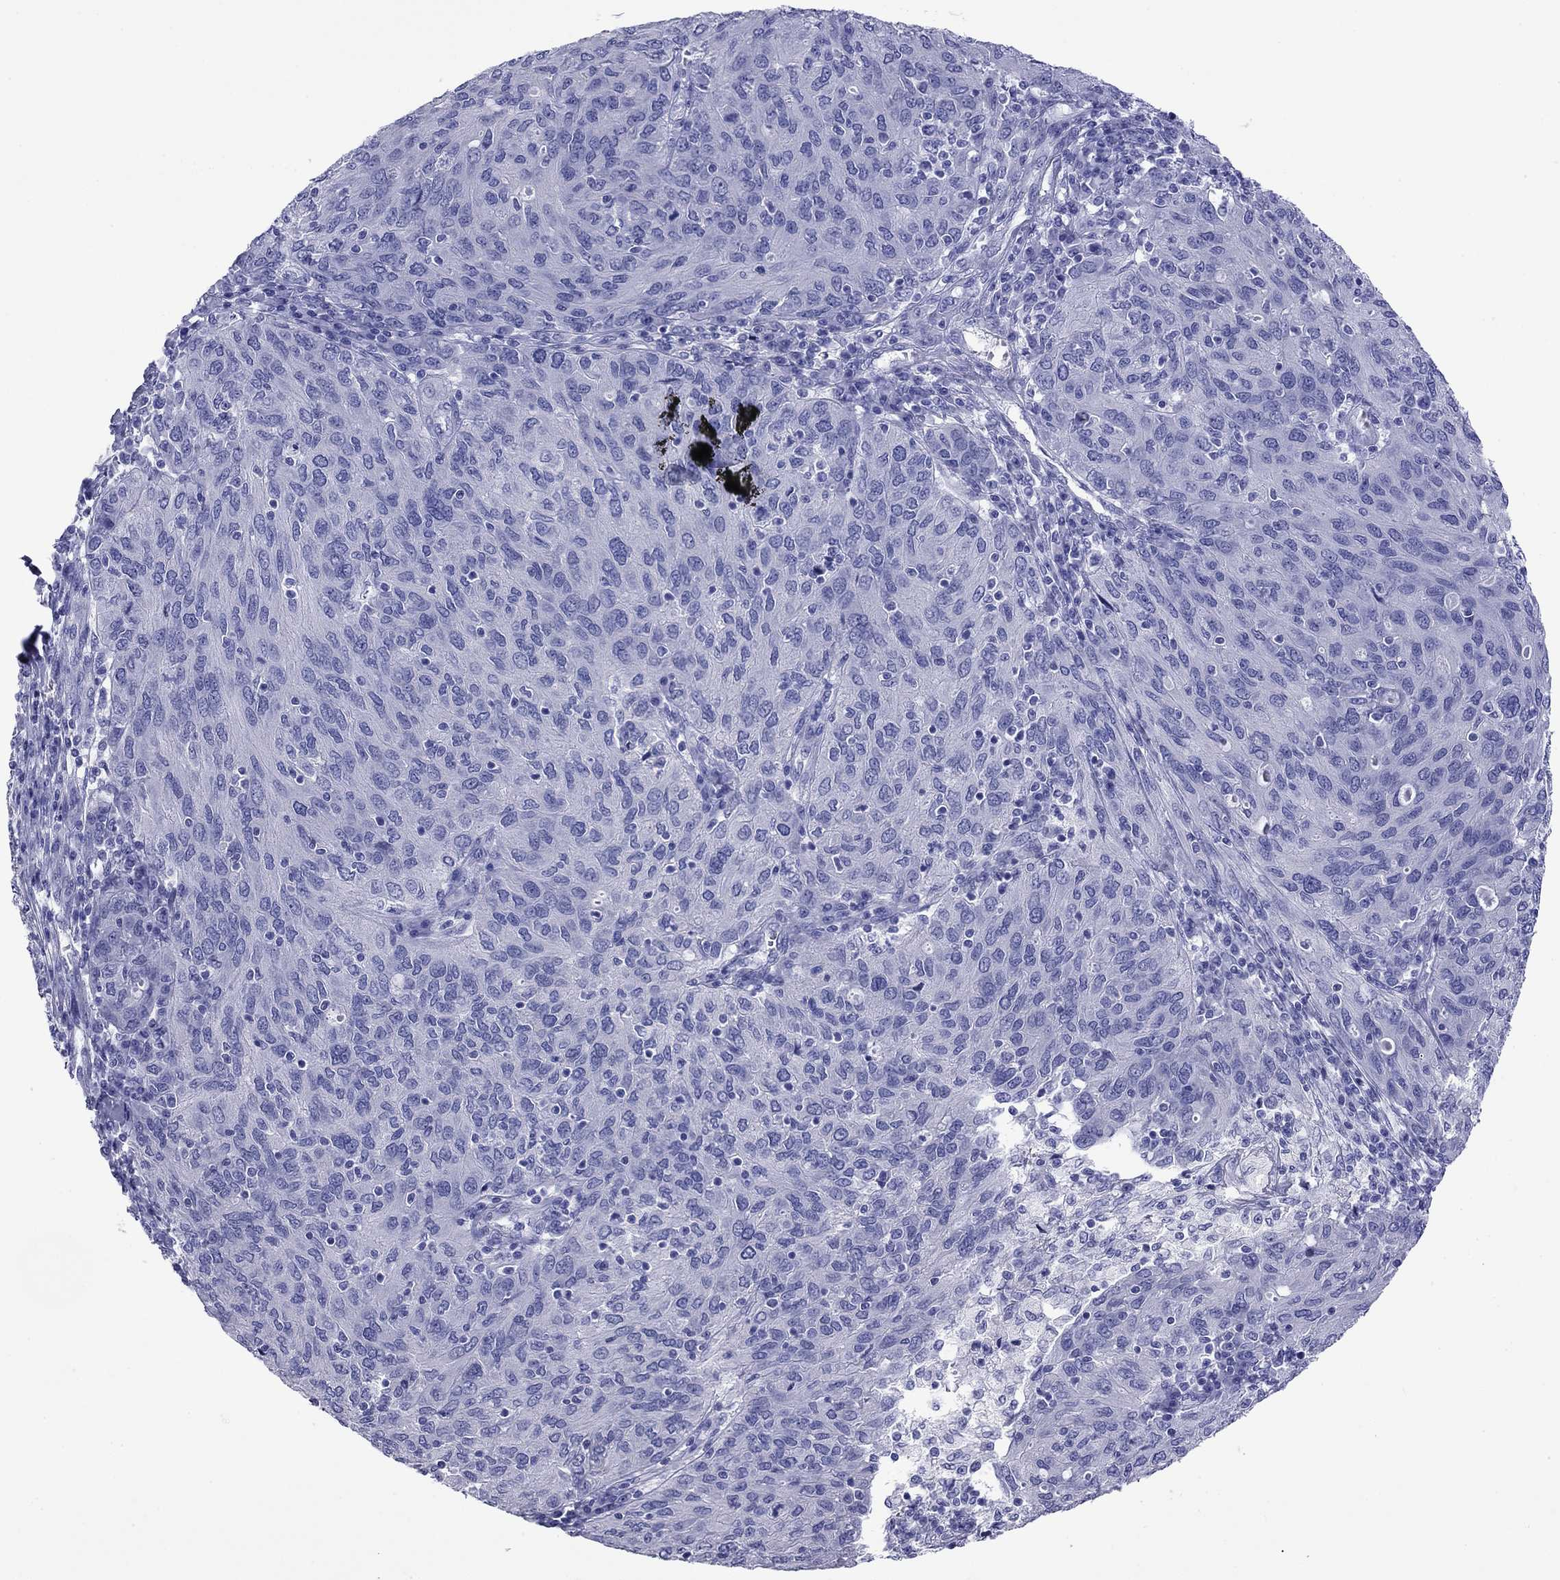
{"staining": {"intensity": "negative", "quantity": "none", "location": "none"}, "tissue": "ovarian cancer", "cell_type": "Tumor cells", "image_type": "cancer", "snomed": [{"axis": "morphology", "description": "Carcinoma, endometroid"}, {"axis": "topography", "description": "Ovary"}], "caption": "Tumor cells are negative for protein expression in human endometroid carcinoma (ovarian).", "gene": "KIAA2012", "patient": {"sex": "female", "age": 50}}